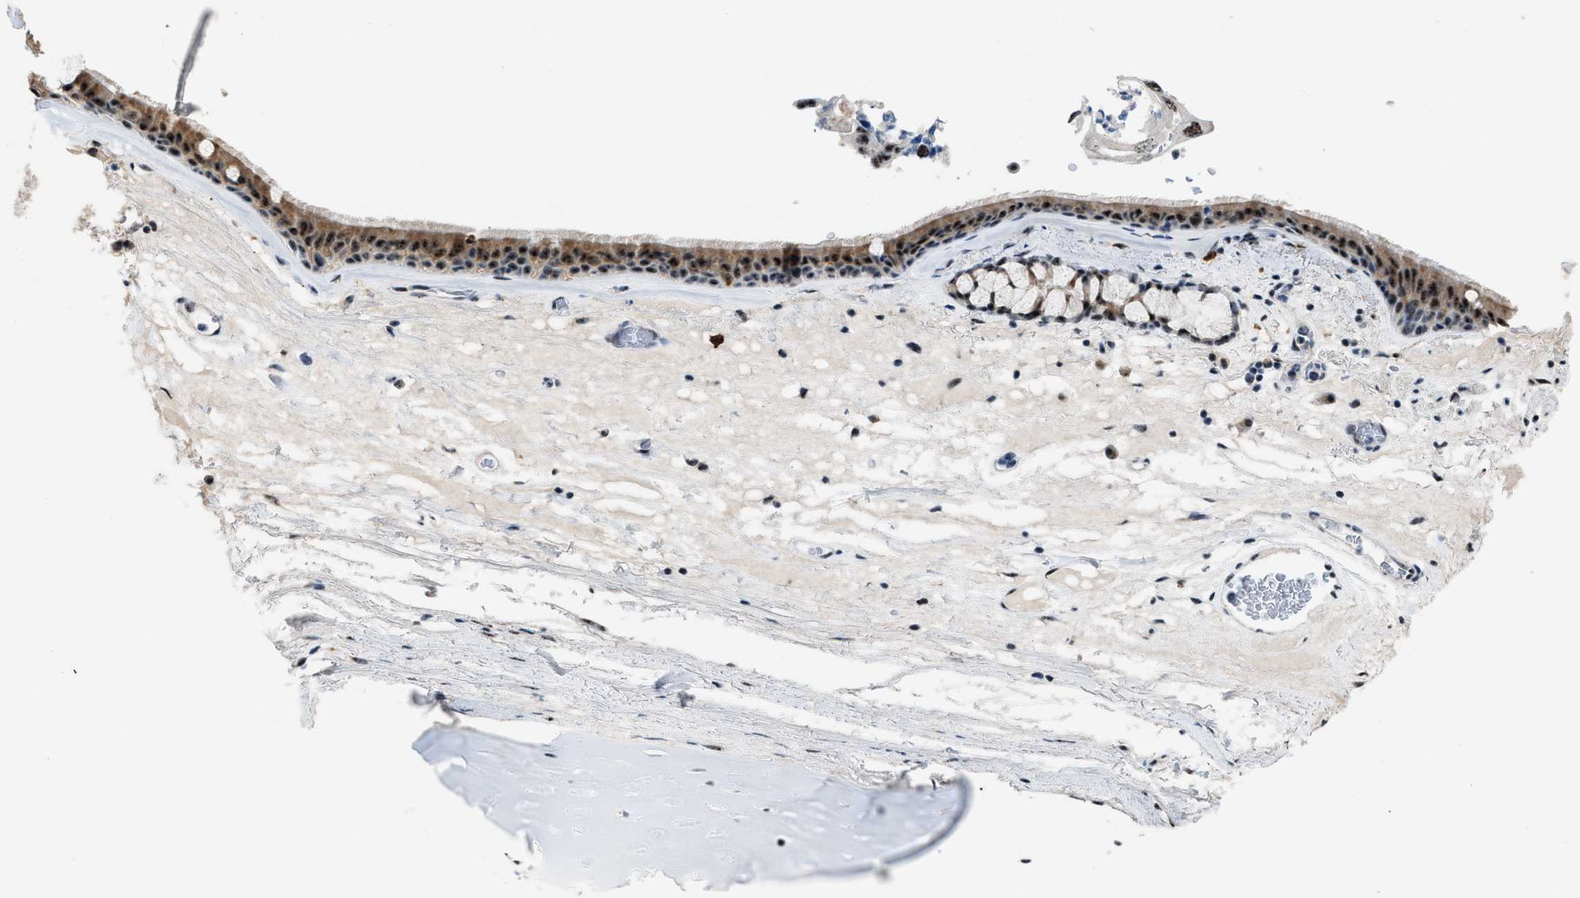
{"staining": {"intensity": "moderate", "quantity": ">75%", "location": "cytoplasmic/membranous,nuclear"}, "tissue": "bronchus", "cell_type": "Respiratory epithelial cells", "image_type": "normal", "snomed": [{"axis": "morphology", "description": "Normal tissue, NOS"}, {"axis": "topography", "description": "Cartilage tissue"}], "caption": "Benign bronchus displays moderate cytoplasmic/membranous,nuclear staining in approximately >75% of respiratory epithelial cells (Stains: DAB (3,3'-diaminobenzidine) in brown, nuclei in blue, Microscopy: brightfield microscopy at high magnification)..", "gene": "CENPP", "patient": {"sex": "female", "age": 63}}